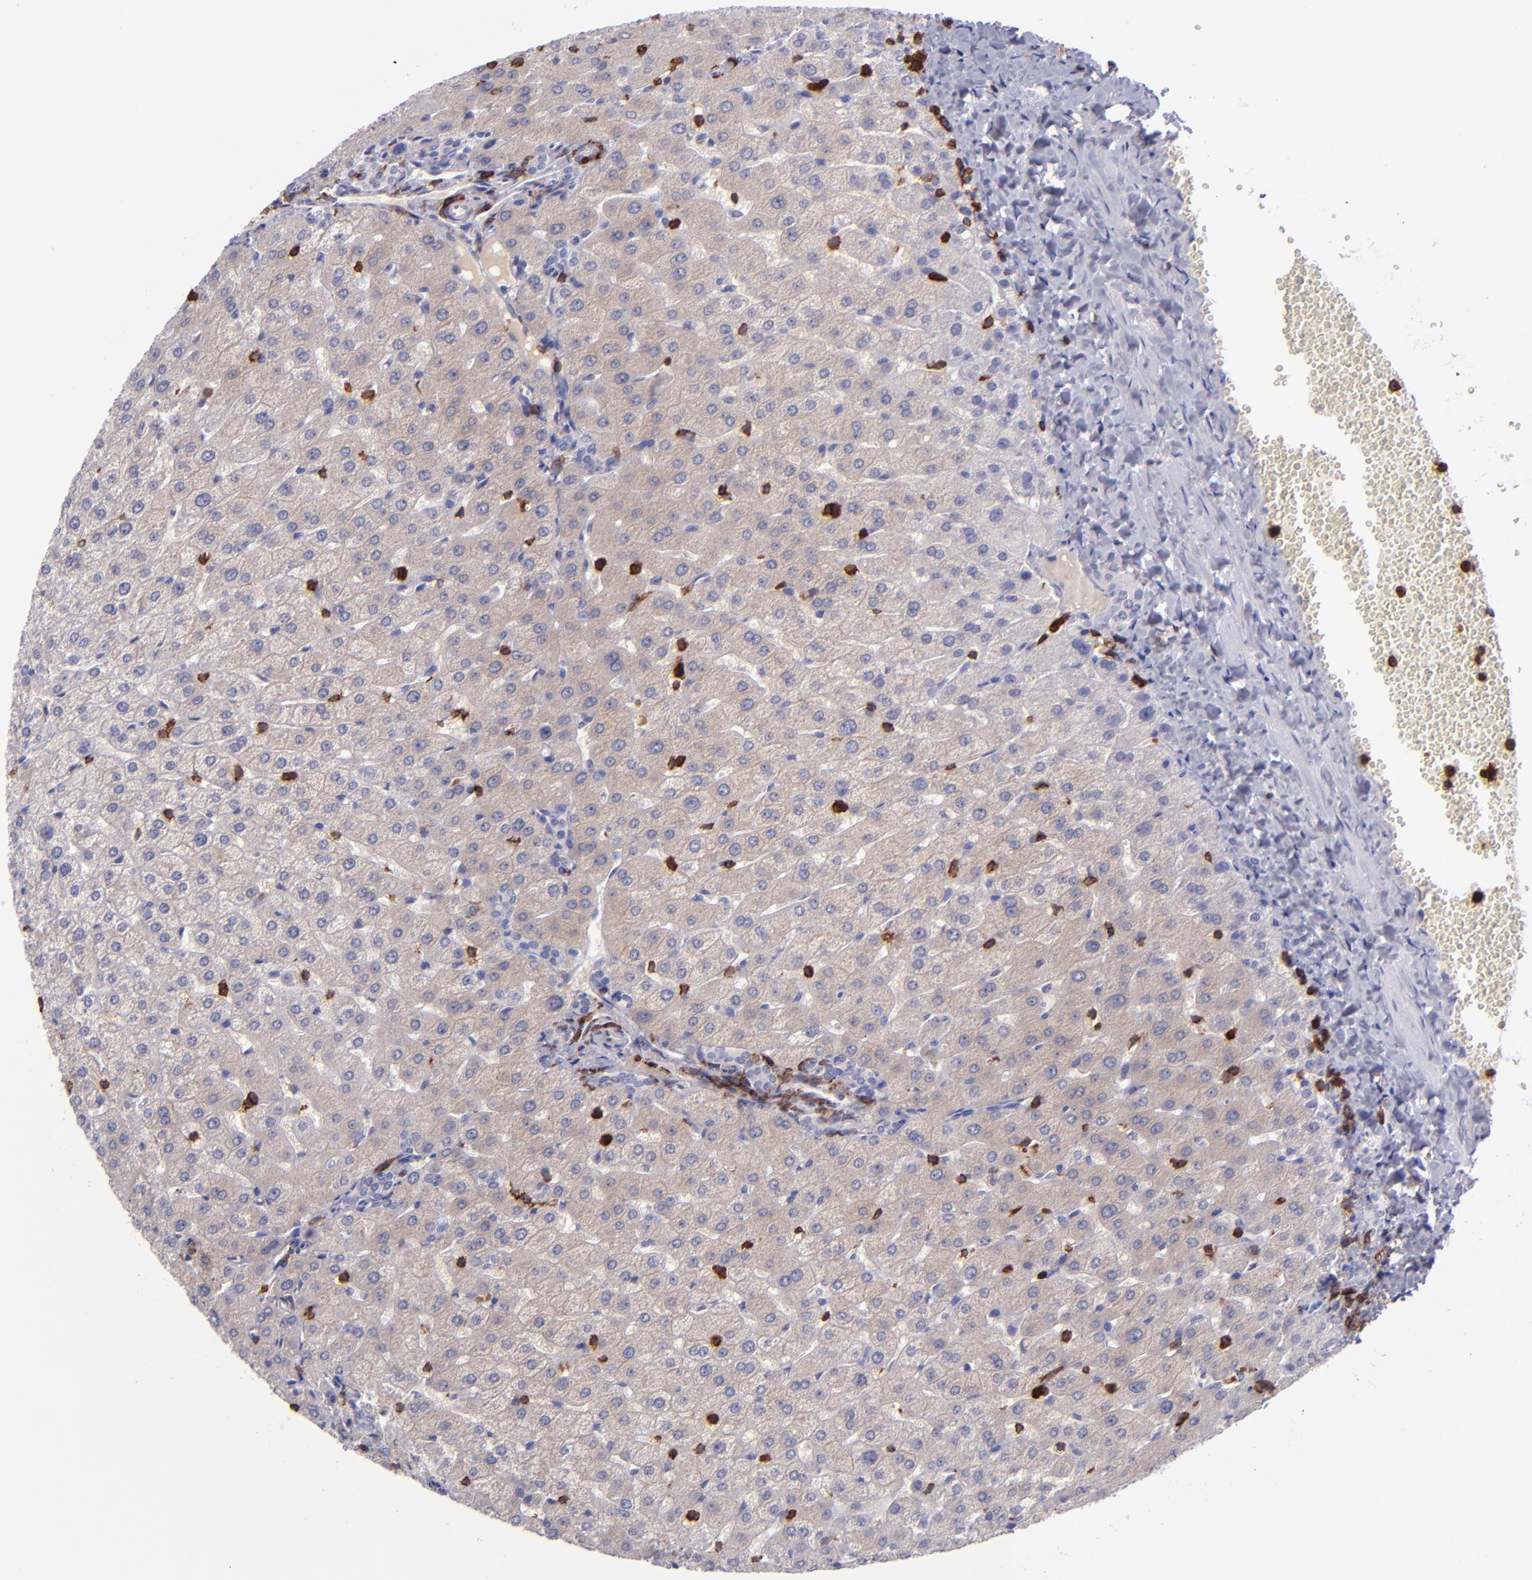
{"staining": {"intensity": "negative", "quantity": "none", "location": "none"}, "tissue": "liver", "cell_type": "Cholangiocytes", "image_type": "normal", "snomed": [{"axis": "morphology", "description": "Normal tissue, NOS"}, {"axis": "morphology", "description": "Fibrosis, NOS"}, {"axis": "topography", "description": "Liver"}], "caption": "DAB immunohistochemical staining of benign liver exhibits no significant expression in cholangiocytes. (Immunohistochemistry (ihc), brightfield microscopy, high magnification).", "gene": "ICAM3", "patient": {"sex": "female", "age": 29}}